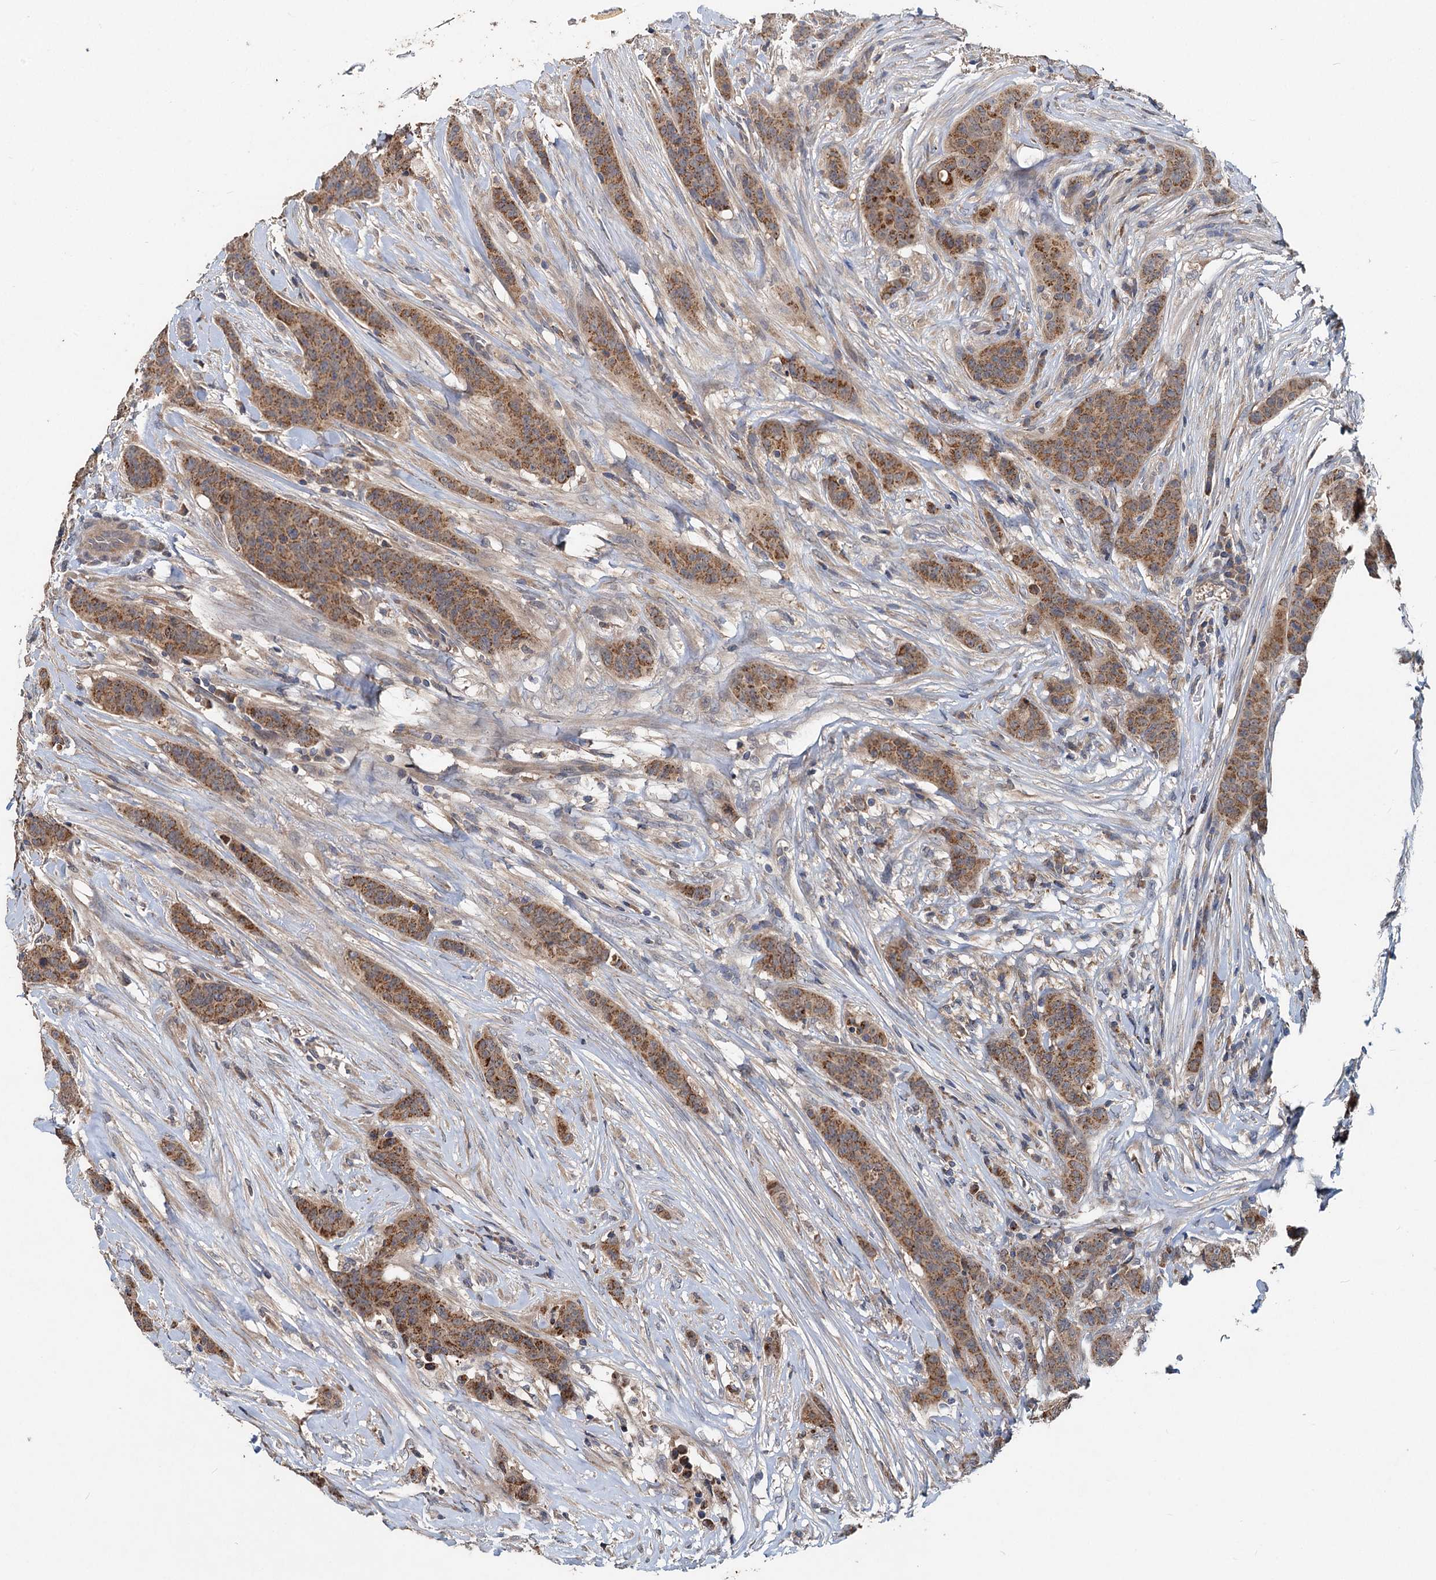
{"staining": {"intensity": "moderate", "quantity": ">75%", "location": "cytoplasmic/membranous"}, "tissue": "breast cancer", "cell_type": "Tumor cells", "image_type": "cancer", "snomed": [{"axis": "morphology", "description": "Duct carcinoma"}, {"axis": "topography", "description": "Breast"}], "caption": "High-power microscopy captured an immunohistochemistry photomicrograph of breast cancer, revealing moderate cytoplasmic/membranous positivity in about >75% of tumor cells. (brown staining indicates protein expression, while blue staining denotes nuclei).", "gene": "OTUB1", "patient": {"sex": "female", "age": 40}}